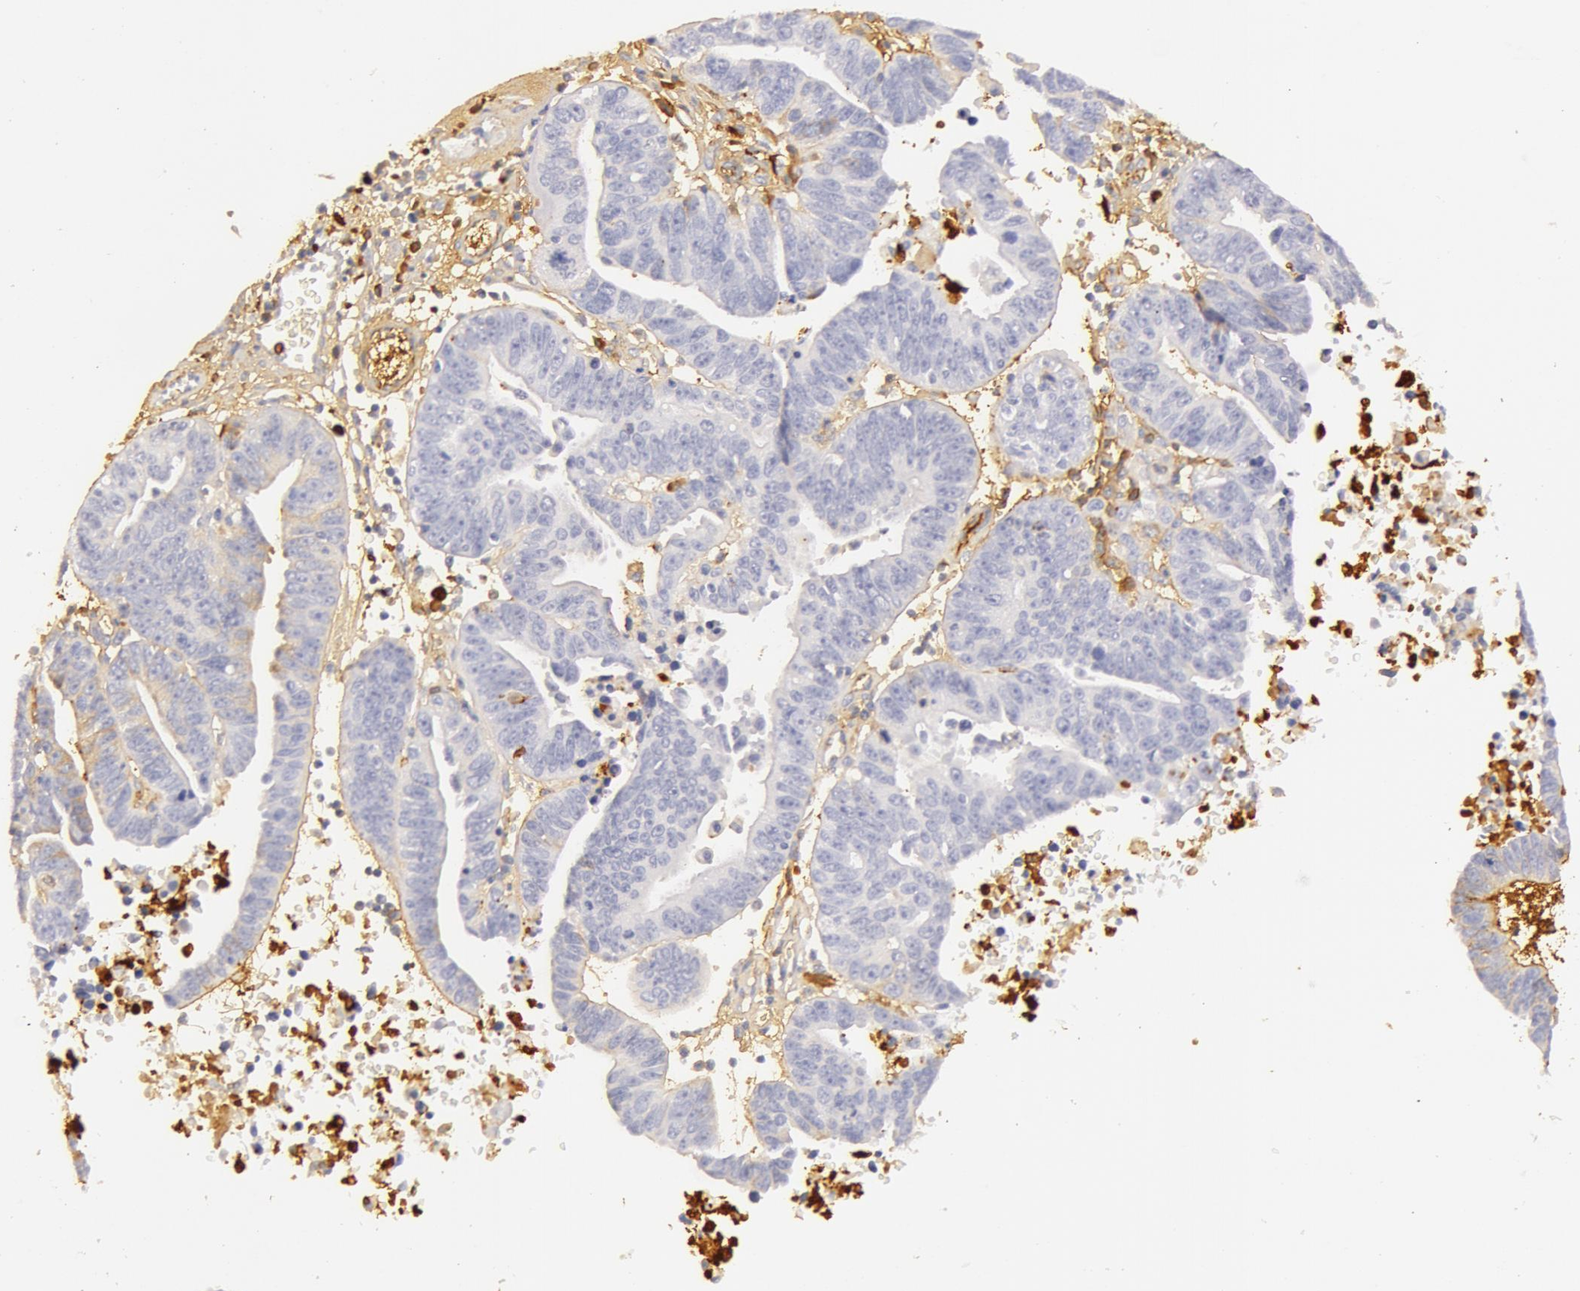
{"staining": {"intensity": "weak", "quantity": "<25%", "location": "cytoplasmic/membranous"}, "tissue": "ovarian cancer", "cell_type": "Tumor cells", "image_type": "cancer", "snomed": [{"axis": "morphology", "description": "Carcinoma, endometroid"}, {"axis": "morphology", "description": "Cystadenocarcinoma, serous, NOS"}, {"axis": "topography", "description": "Ovary"}], "caption": "High power microscopy micrograph of an immunohistochemistry (IHC) image of ovarian cancer, revealing no significant positivity in tumor cells.", "gene": "C4BPA", "patient": {"sex": "female", "age": 45}}